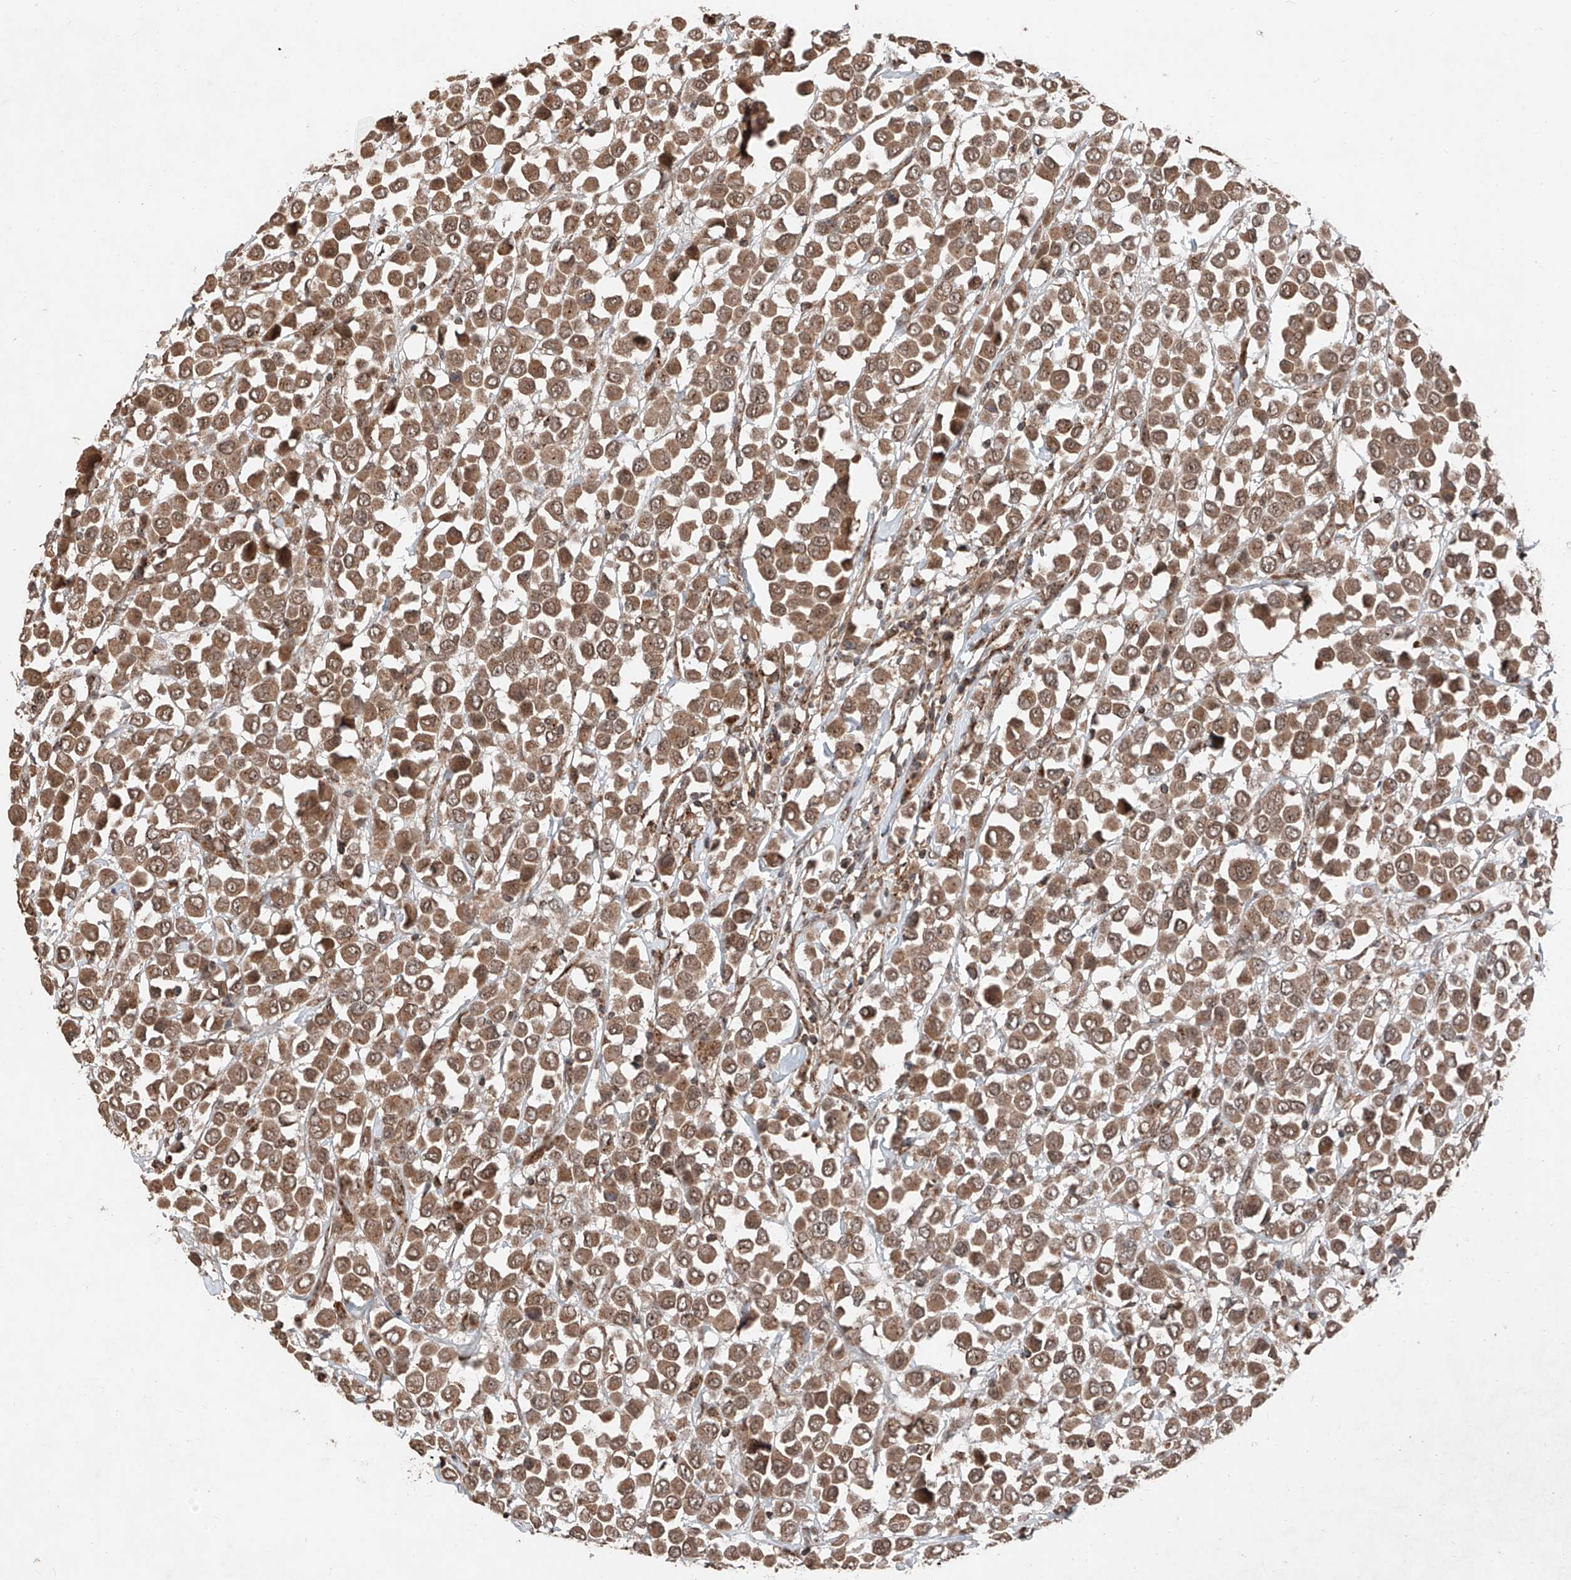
{"staining": {"intensity": "moderate", "quantity": ">75%", "location": "cytoplasmic/membranous"}, "tissue": "breast cancer", "cell_type": "Tumor cells", "image_type": "cancer", "snomed": [{"axis": "morphology", "description": "Duct carcinoma"}, {"axis": "topography", "description": "Breast"}], "caption": "Breast cancer stained for a protein (brown) reveals moderate cytoplasmic/membranous positive positivity in approximately >75% of tumor cells.", "gene": "ZSCAN29", "patient": {"sex": "female", "age": 61}}